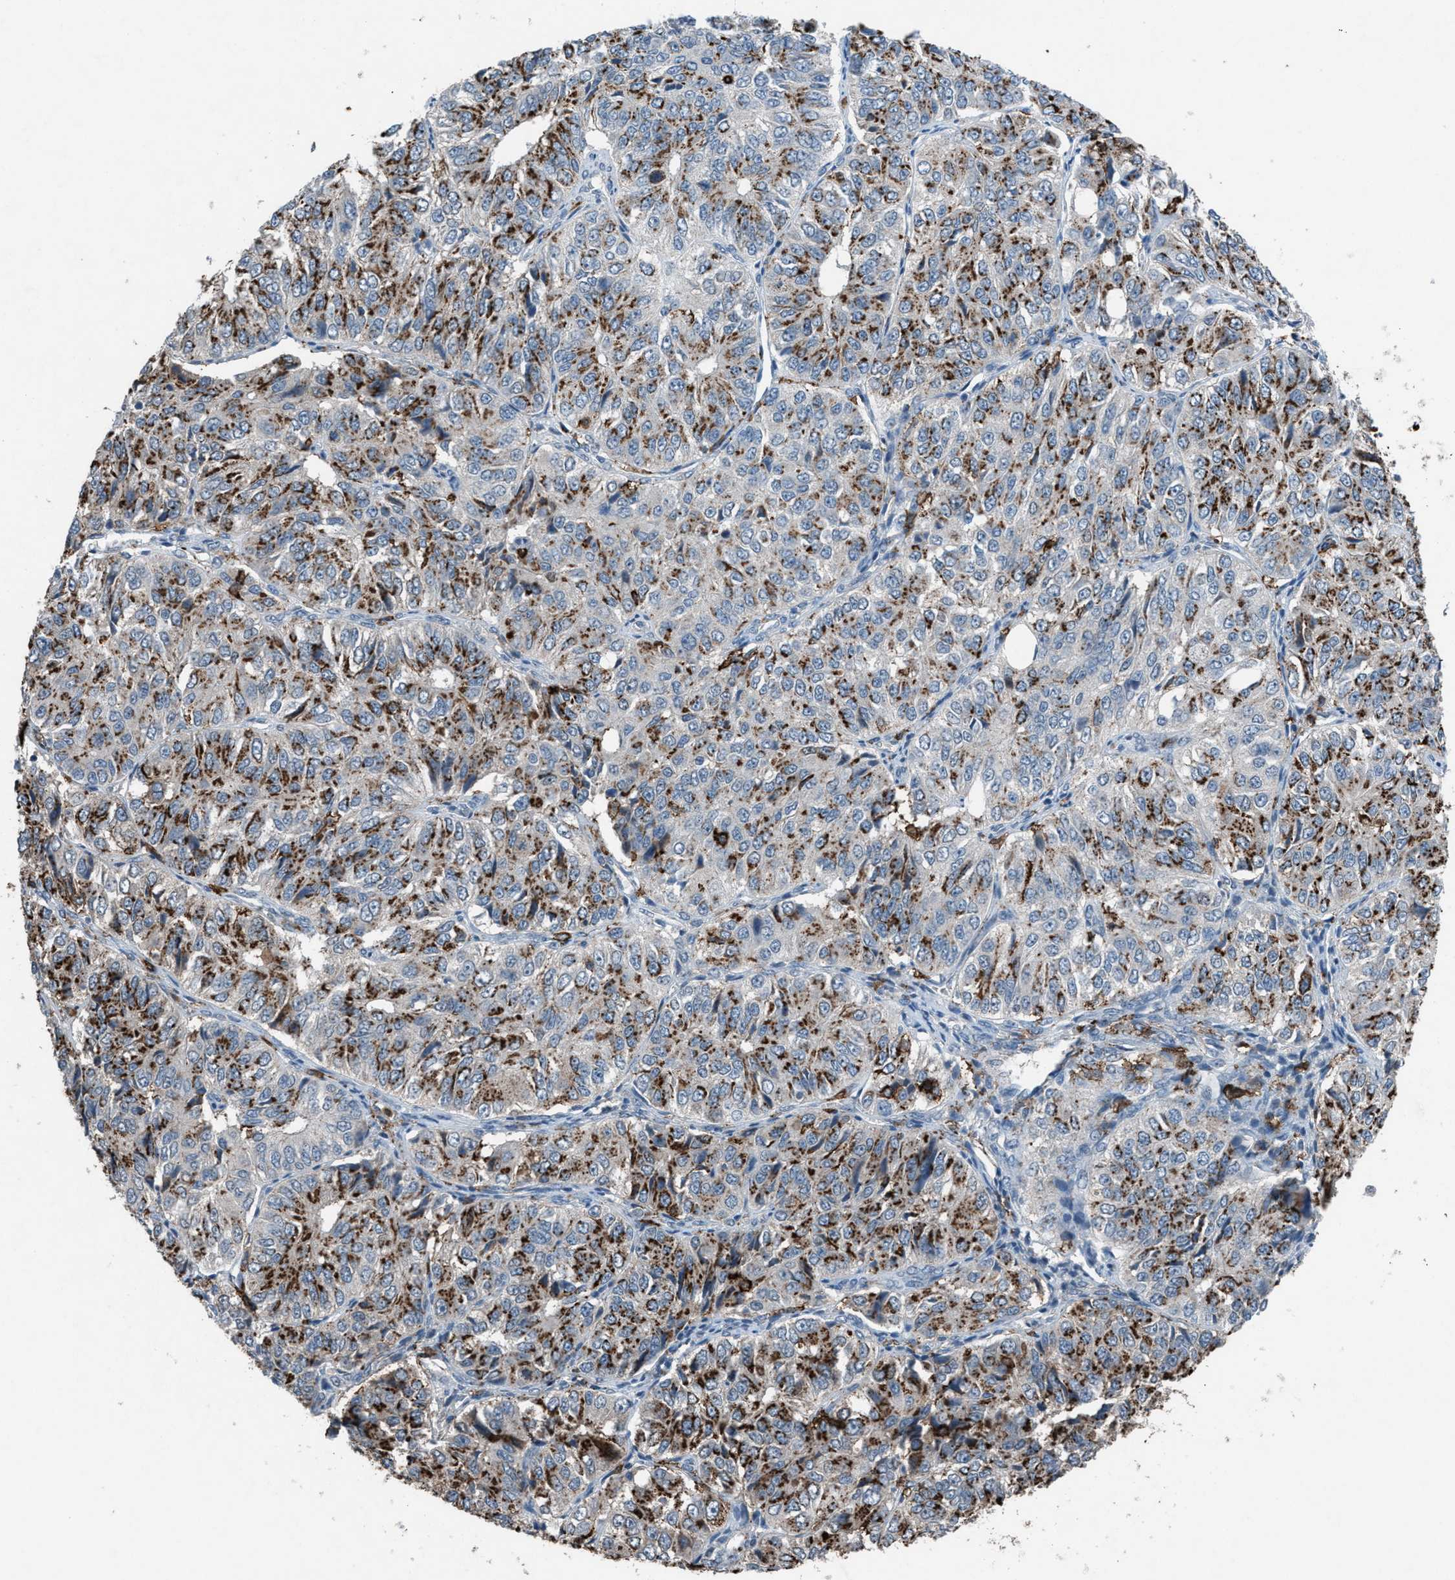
{"staining": {"intensity": "moderate", "quantity": ">75%", "location": "cytoplasmic/membranous"}, "tissue": "ovarian cancer", "cell_type": "Tumor cells", "image_type": "cancer", "snomed": [{"axis": "morphology", "description": "Carcinoma, endometroid"}, {"axis": "topography", "description": "Ovary"}], "caption": "A medium amount of moderate cytoplasmic/membranous expression is seen in about >75% of tumor cells in ovarian endometroid carcinoma tissue.", "gene": "FCER1G", "patient": {"sex": "female", "age": 51}}